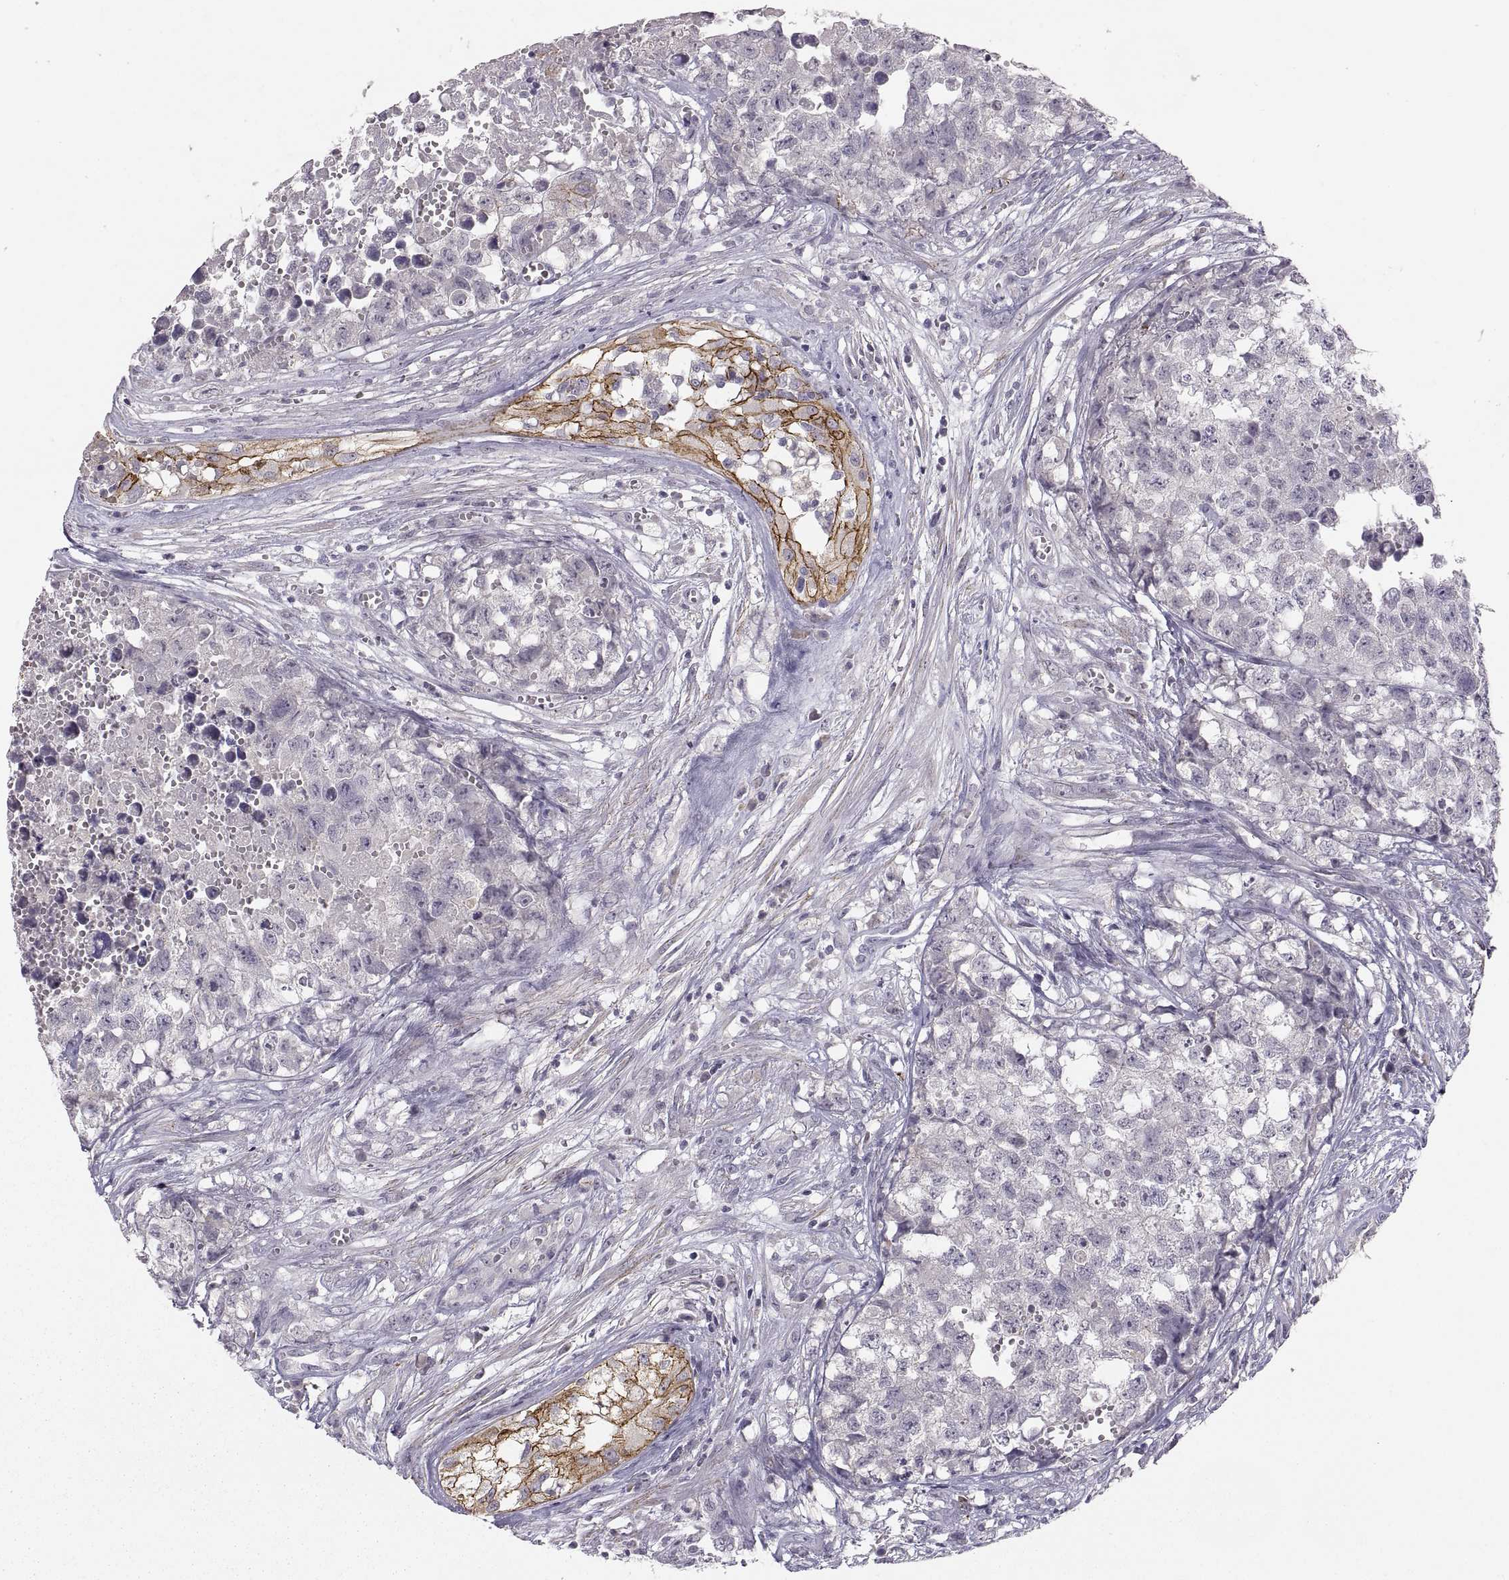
{"staining": {"intensity": "negative", "quantity": "none", "location": "none"}, "tissue": "testis cancer", "cell_type": "Tumor cells", "image_type": "cancer", "snomed": [{"axis": "morphology", "description": "Seminoma, NOS"}, {"axis": "morphology", "description": "Carcinoma, Embryonal, NOS"}, {"axis": "topography", "description": "Testis"}], "caption": "DAB (3,3'-diaminobenzidine) immunohistochemical staining of testis cancer reveals no significant expression in tumor cells. (DAB IHC, high magnification).", "gene": "CDH2", "patient": {"sex": "male", "age": 22}}